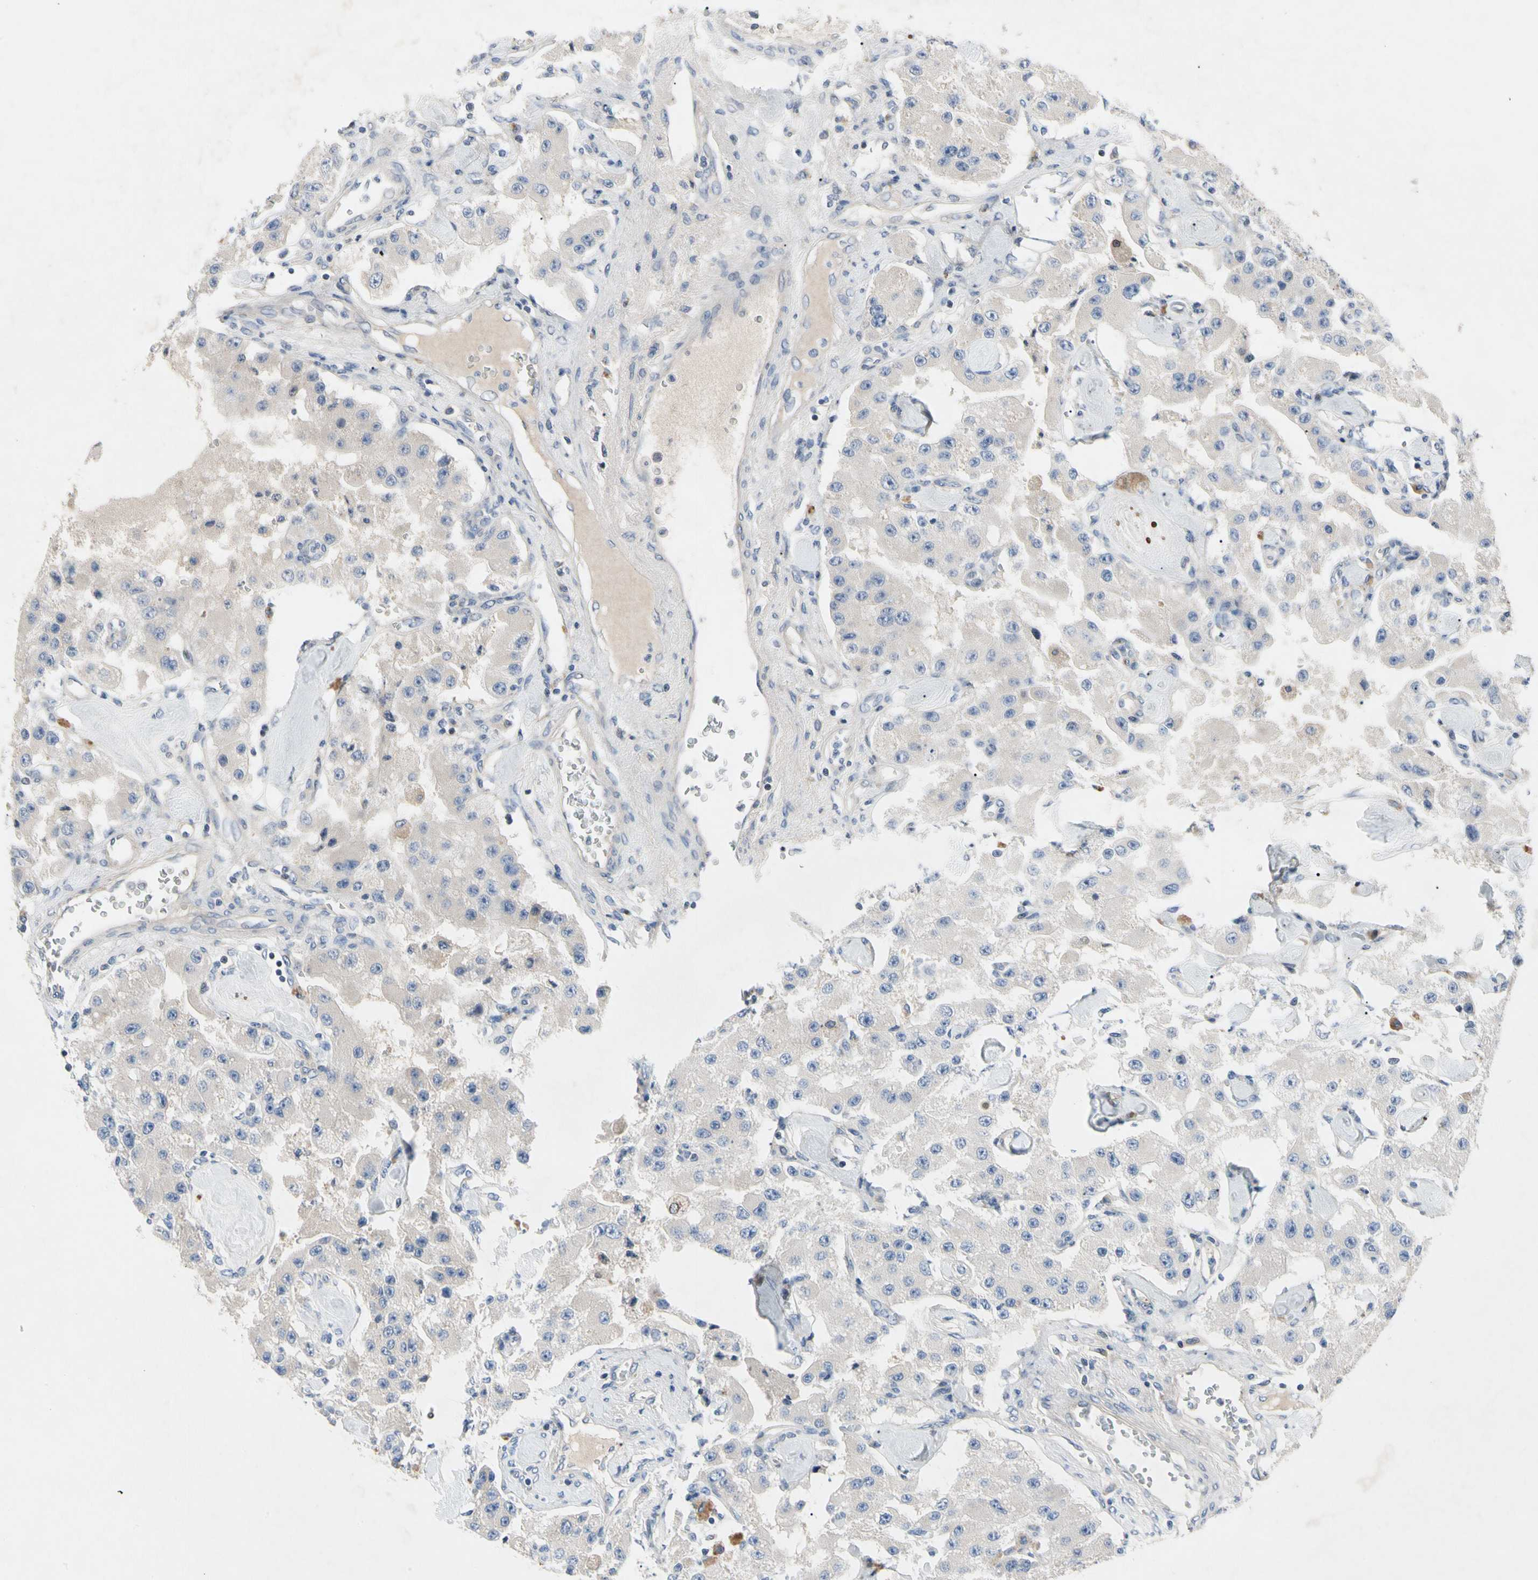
{"staining": {"intensity": "negative", "quantity": "none", "location": "none"}, "tissue": "carcinoid", "cell_type": "Tumor cells", "image_type": "cancer", "snomed": [{"axis": "morphology", "description": "Carcinoid, malignant, NOS"}, {"axis": "topography", "description": "Pancreas"}], "caption": "The photomicrograph demonstrates no staining of tumor cells in carcinoid. Nuclei are stained in blue.", "gene": "GAS6", "patient": {"sex": "male", "age": 41}}